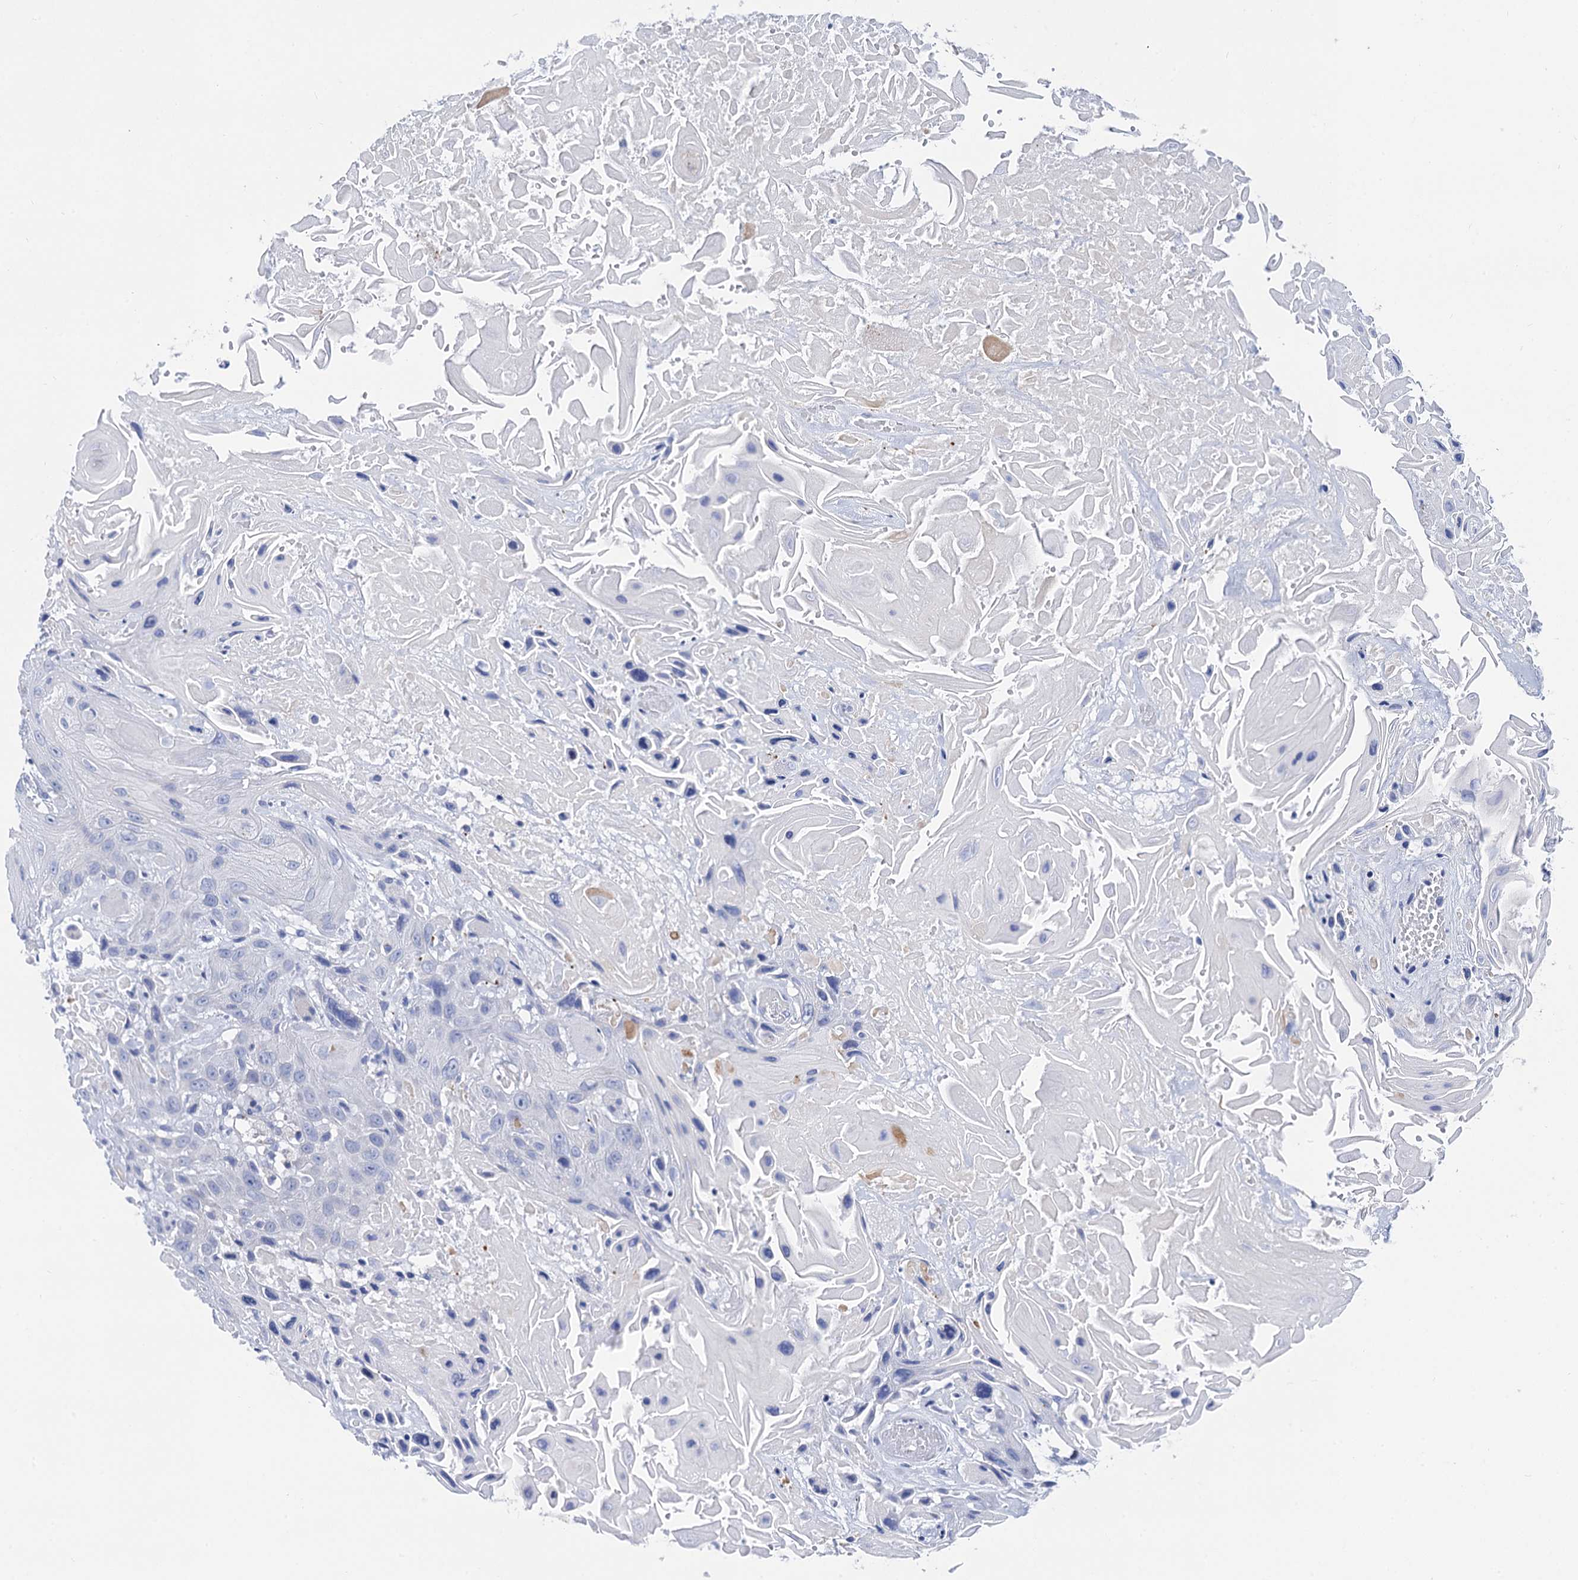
{"staining": {"intensity": "negative", "quantity": "none", "location": "none"}, "tissue": "head and neck cancer", "cell_type": "Tumor cells", "image_type": "cancer", "snomed": [{"axis": "morphology", "description": "Squamous cell carcinoma, NOS"}, {"axis": "topography", "description": "Head-Neck"}], "caption": "This is an immunohistochemistry (IHC) micrograph of human head and neck cancer. There is no expression in tumor cells.", "gene": "ACADSB", "patient": {"sex": "male", "age": 81}}